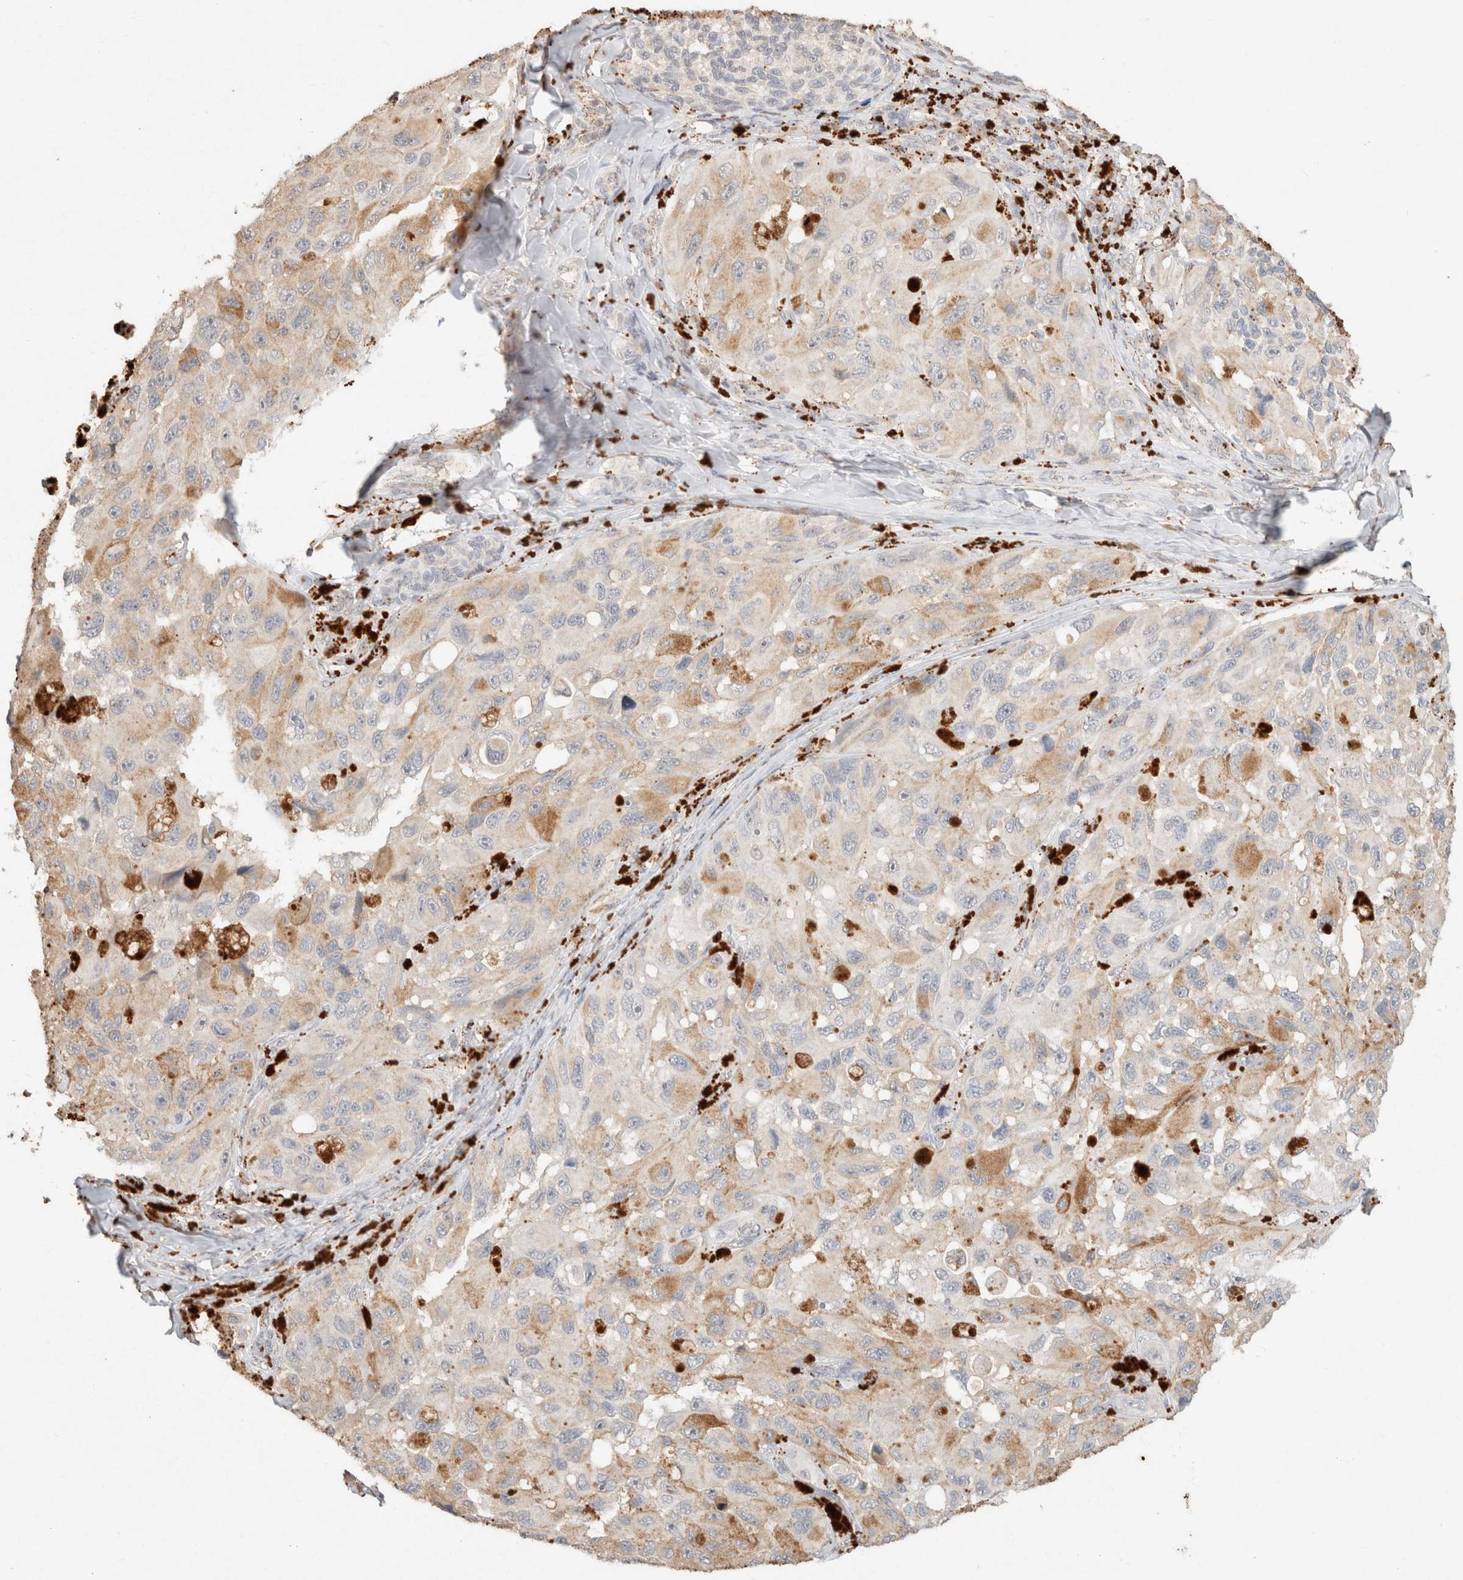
{"staining": {"intensity": "moderate", "quantity": "<25%", "location": "cytoplasmic/membranous"}, "tissue": "melanoma", "cell_type": "Tumor cells", "image_type": "cancer", "snomed": [{"axis": "morphology", "description": "Malignant melanoma, NOS"}, {"axis": "topography", "description": "Skin"}], "caption": "DAB (3,3'-diaminobenzidine) immunohistochemical staining of human melanoma displays moderate cytoplasmic/membranous protein positivity in approximately <25% of tumor cells.", "gene": "CTSC", "patient": {"sex": "female", "age": 73}}